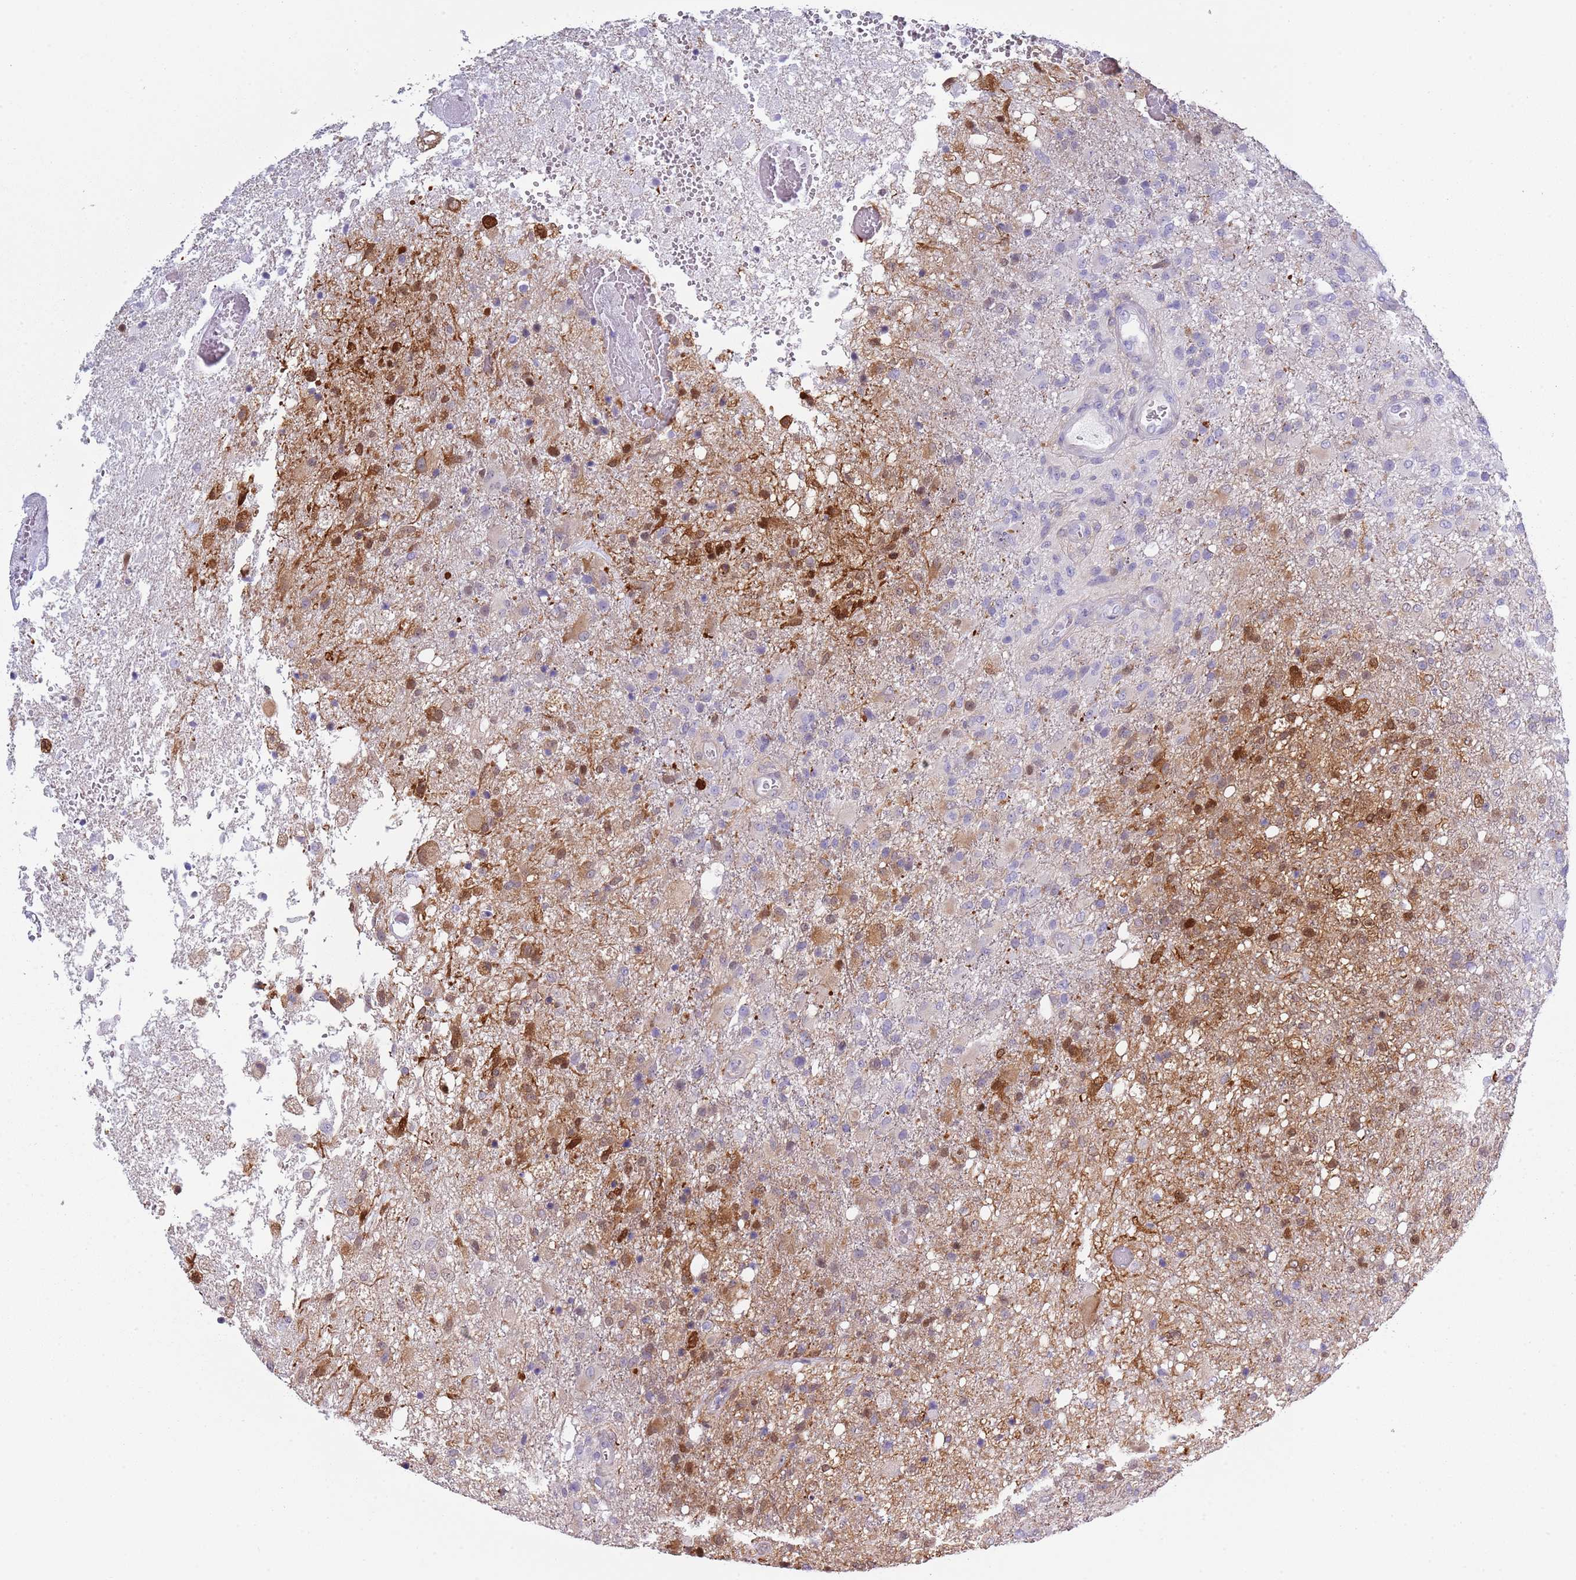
{"staining": {"intensity": "moderate", "quantity": "<25%", "location": "cytoplasmic/membranous"}, "tissue": "glioma", "cell_type": "Tumor cells", "image_type": "cancer", "snomed": [{"axis": "morphology", "description": "Glioma, malignant, High grade"}, {"axis": "topography", "description": "Brain"}], "caption": "High-grade glioma (malignant) tissue reveals moderate cytoplasmic/membranous expression in approximately <25% of tumor cells, visualized by immunohistochemistry.", "gene": "NBPF6", "patient": {"sex": "female", "age": 74}}